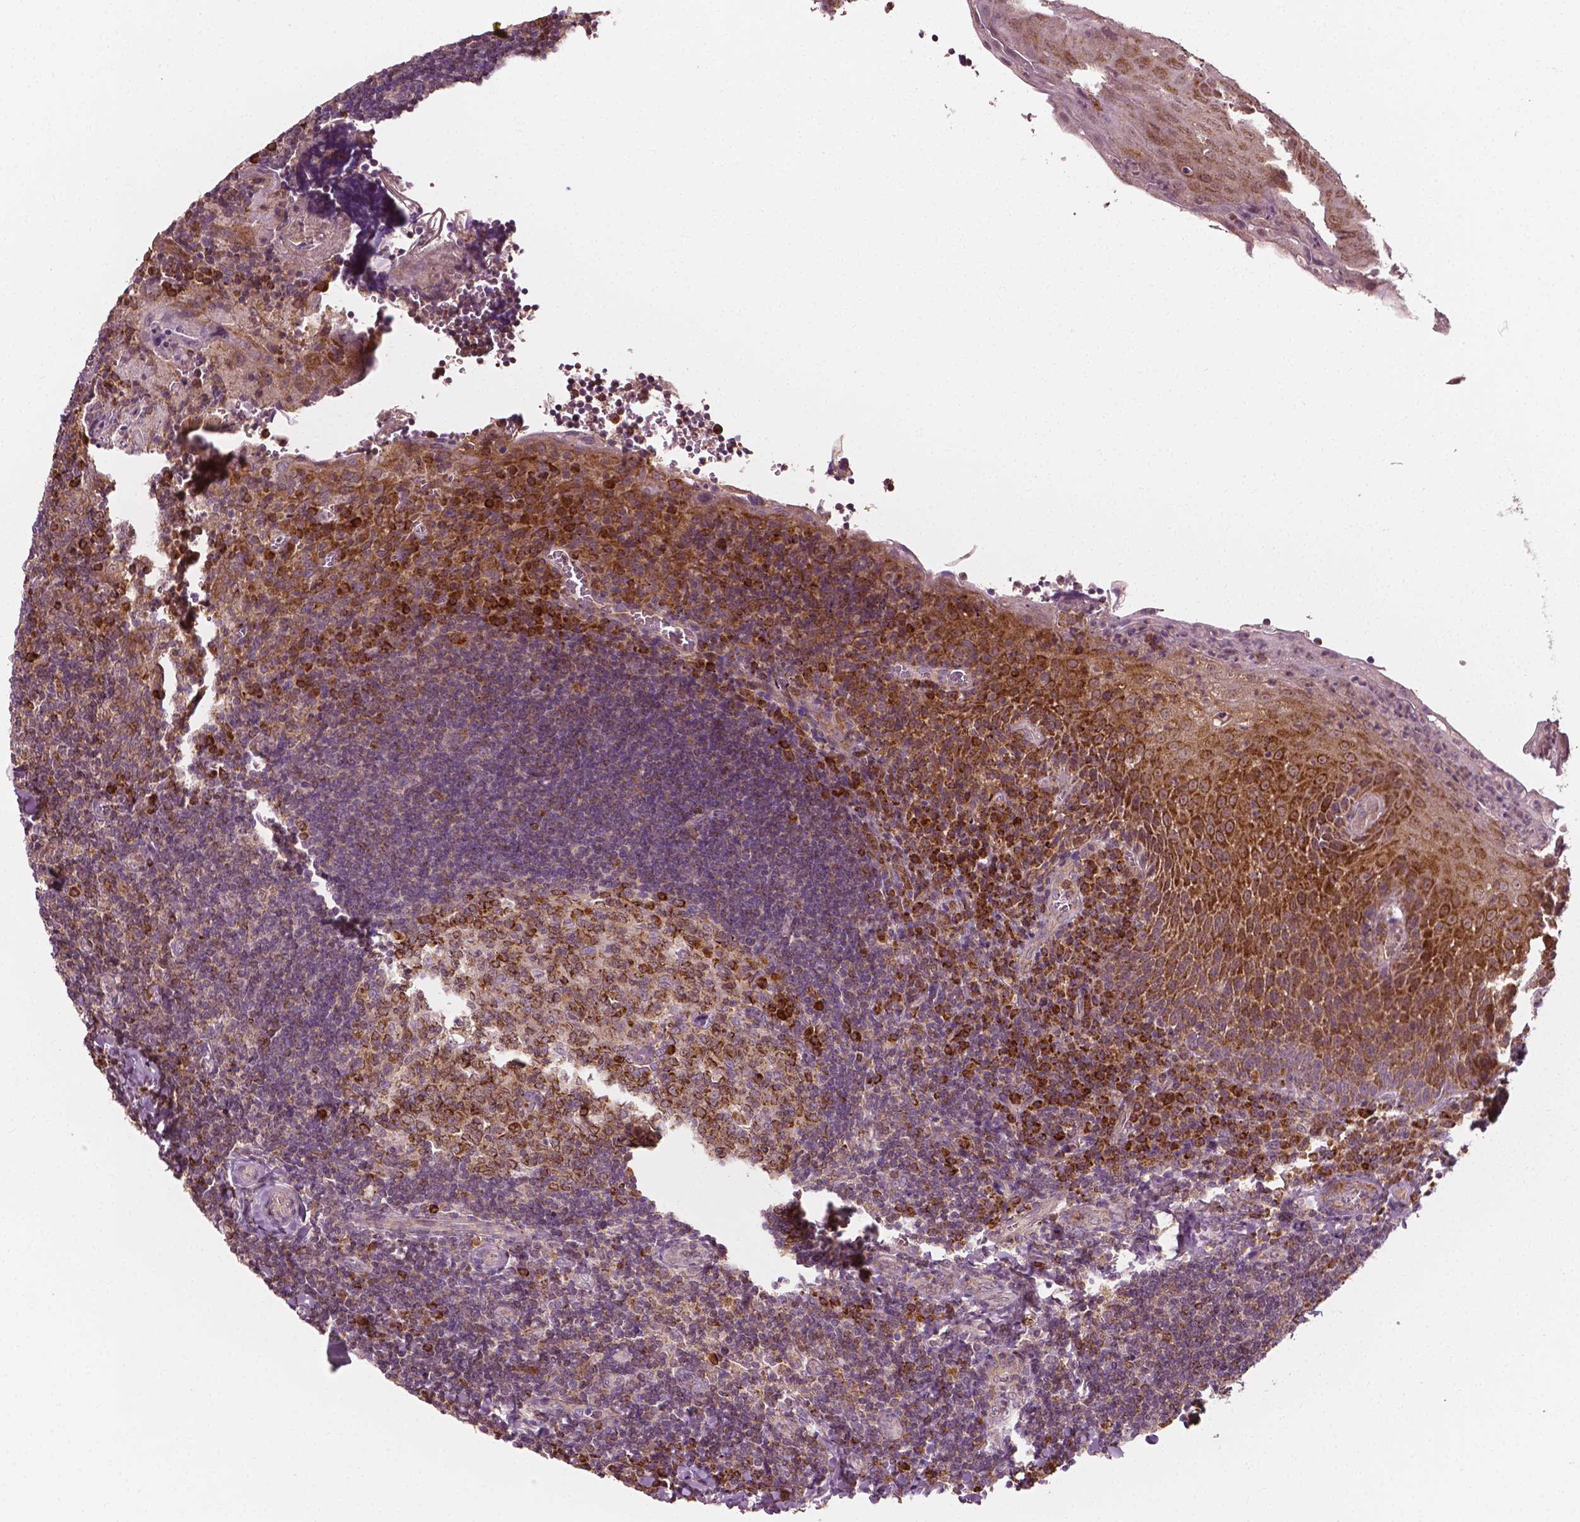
{"staining": {"intensity": "strong", "quantity": ">75%", "location": "cytoplasmic/membranous"}, "tissue": "tonsil", "cell_type": "Germinal center cells", "image_type": "normal", "snomed": [{"axis": "morphology", "description": "Normal tissue, NOS"}, {"axis": "morphology", "description": "Inflammation, NOS"}, {"axis": "topography", "description": "Tonsil"}], "caption": "Brown immunohistochemical staining in unremarkable human tonsil reveals strong cytoplasmic/membranous expression in about >75% of germinal center cells.", "gene": "MCL1", "patient": {"sex": "female", "age": 31}}